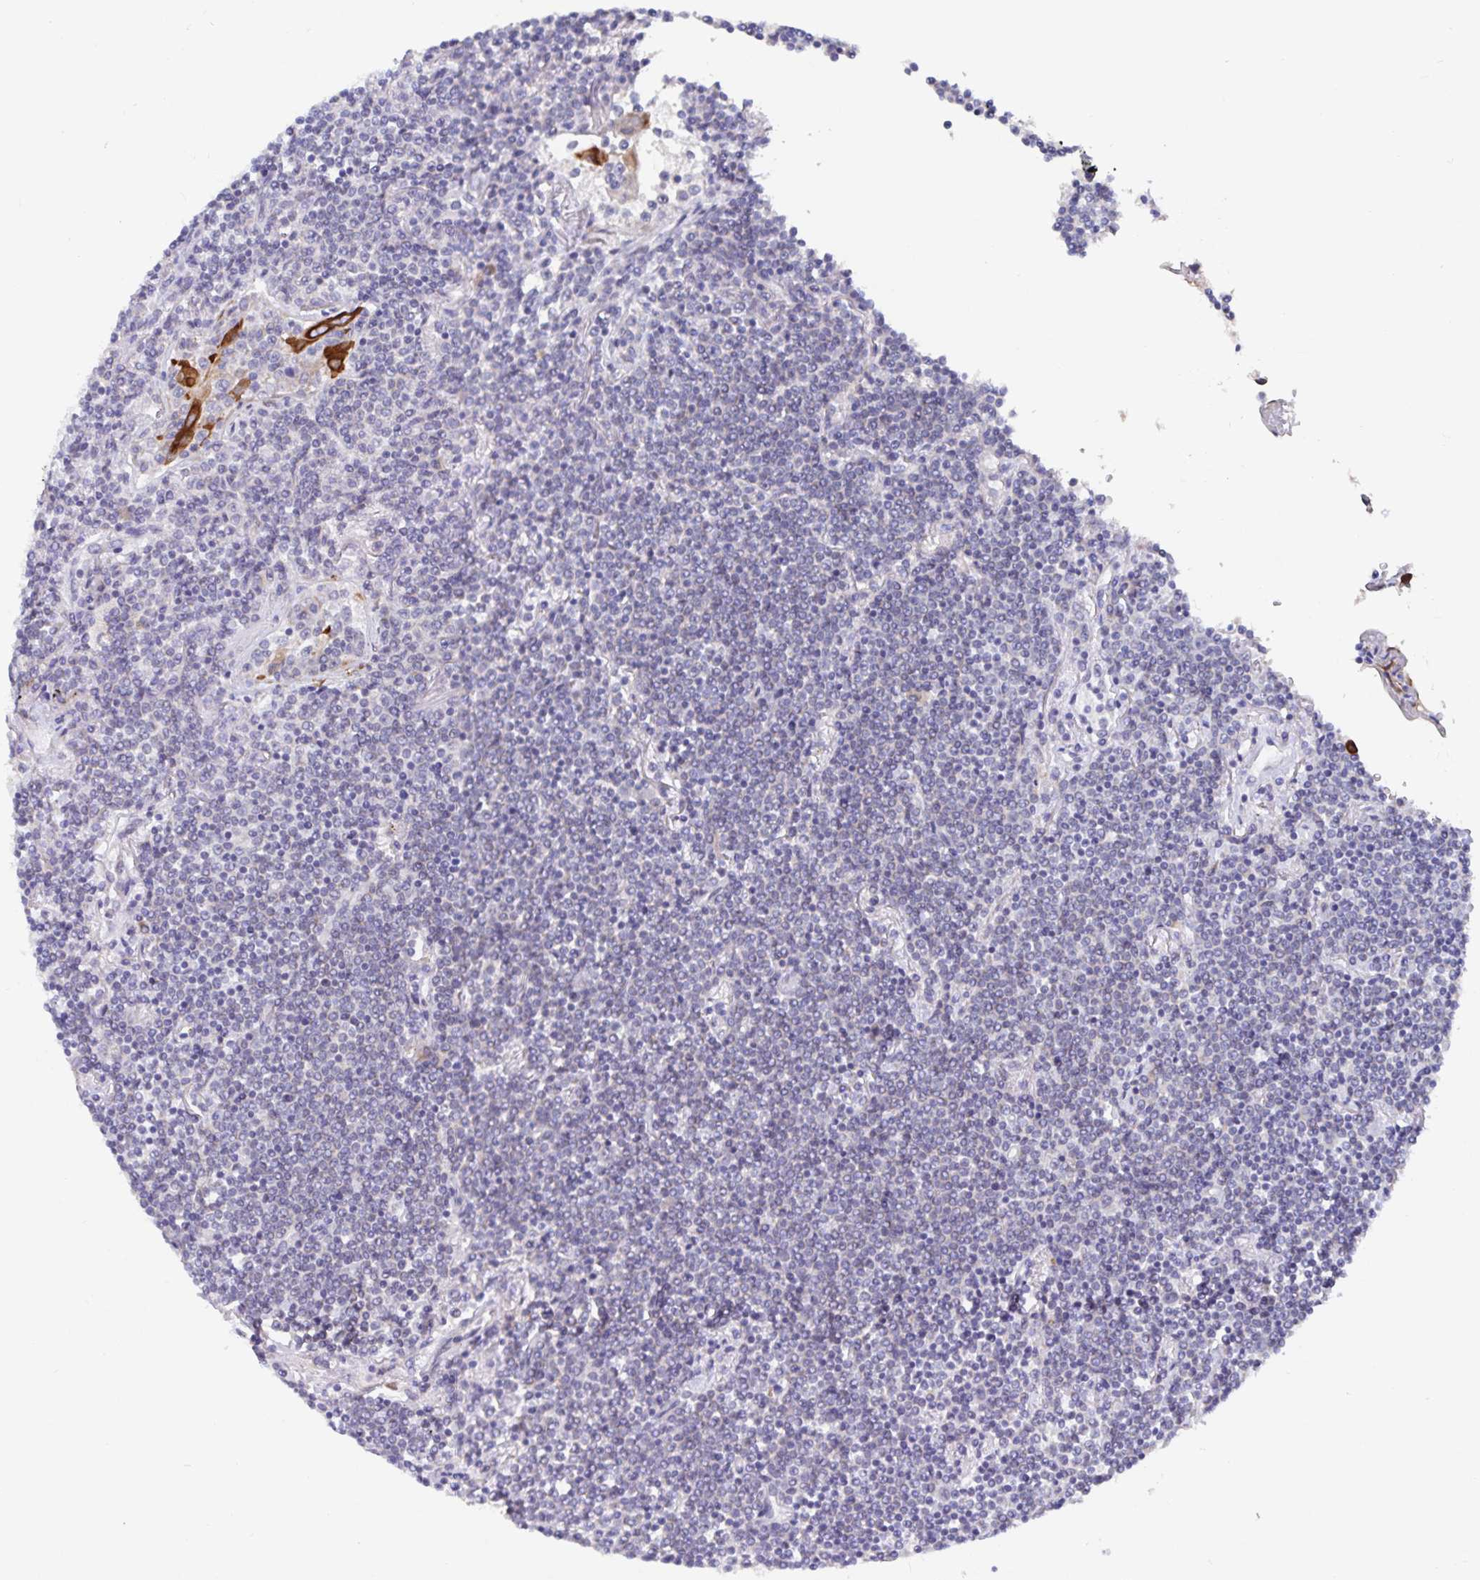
{"staining": {"intensity": "negative", "quantity": "none", "location": "none"}, "tissue": "lymphoma", "cell_type": "Tumor cells", "image_type": "cancer", "snomed": [{"axis": "morphology", "description": "Malignant lymphoma, non-Hodgkin's type, Low grade"}, {"axis": "topography", "description": "Lung"}], "caption": "Low-grade malignant lymphoma, non-Hodgkin's type was stained to show a protein in brown. There is no significant positivity in tumor cells. (IHC, brightfield microscopy, high magnification).", "gene": "ZIK1", "patient": {"sex": "female", "age": 71}}